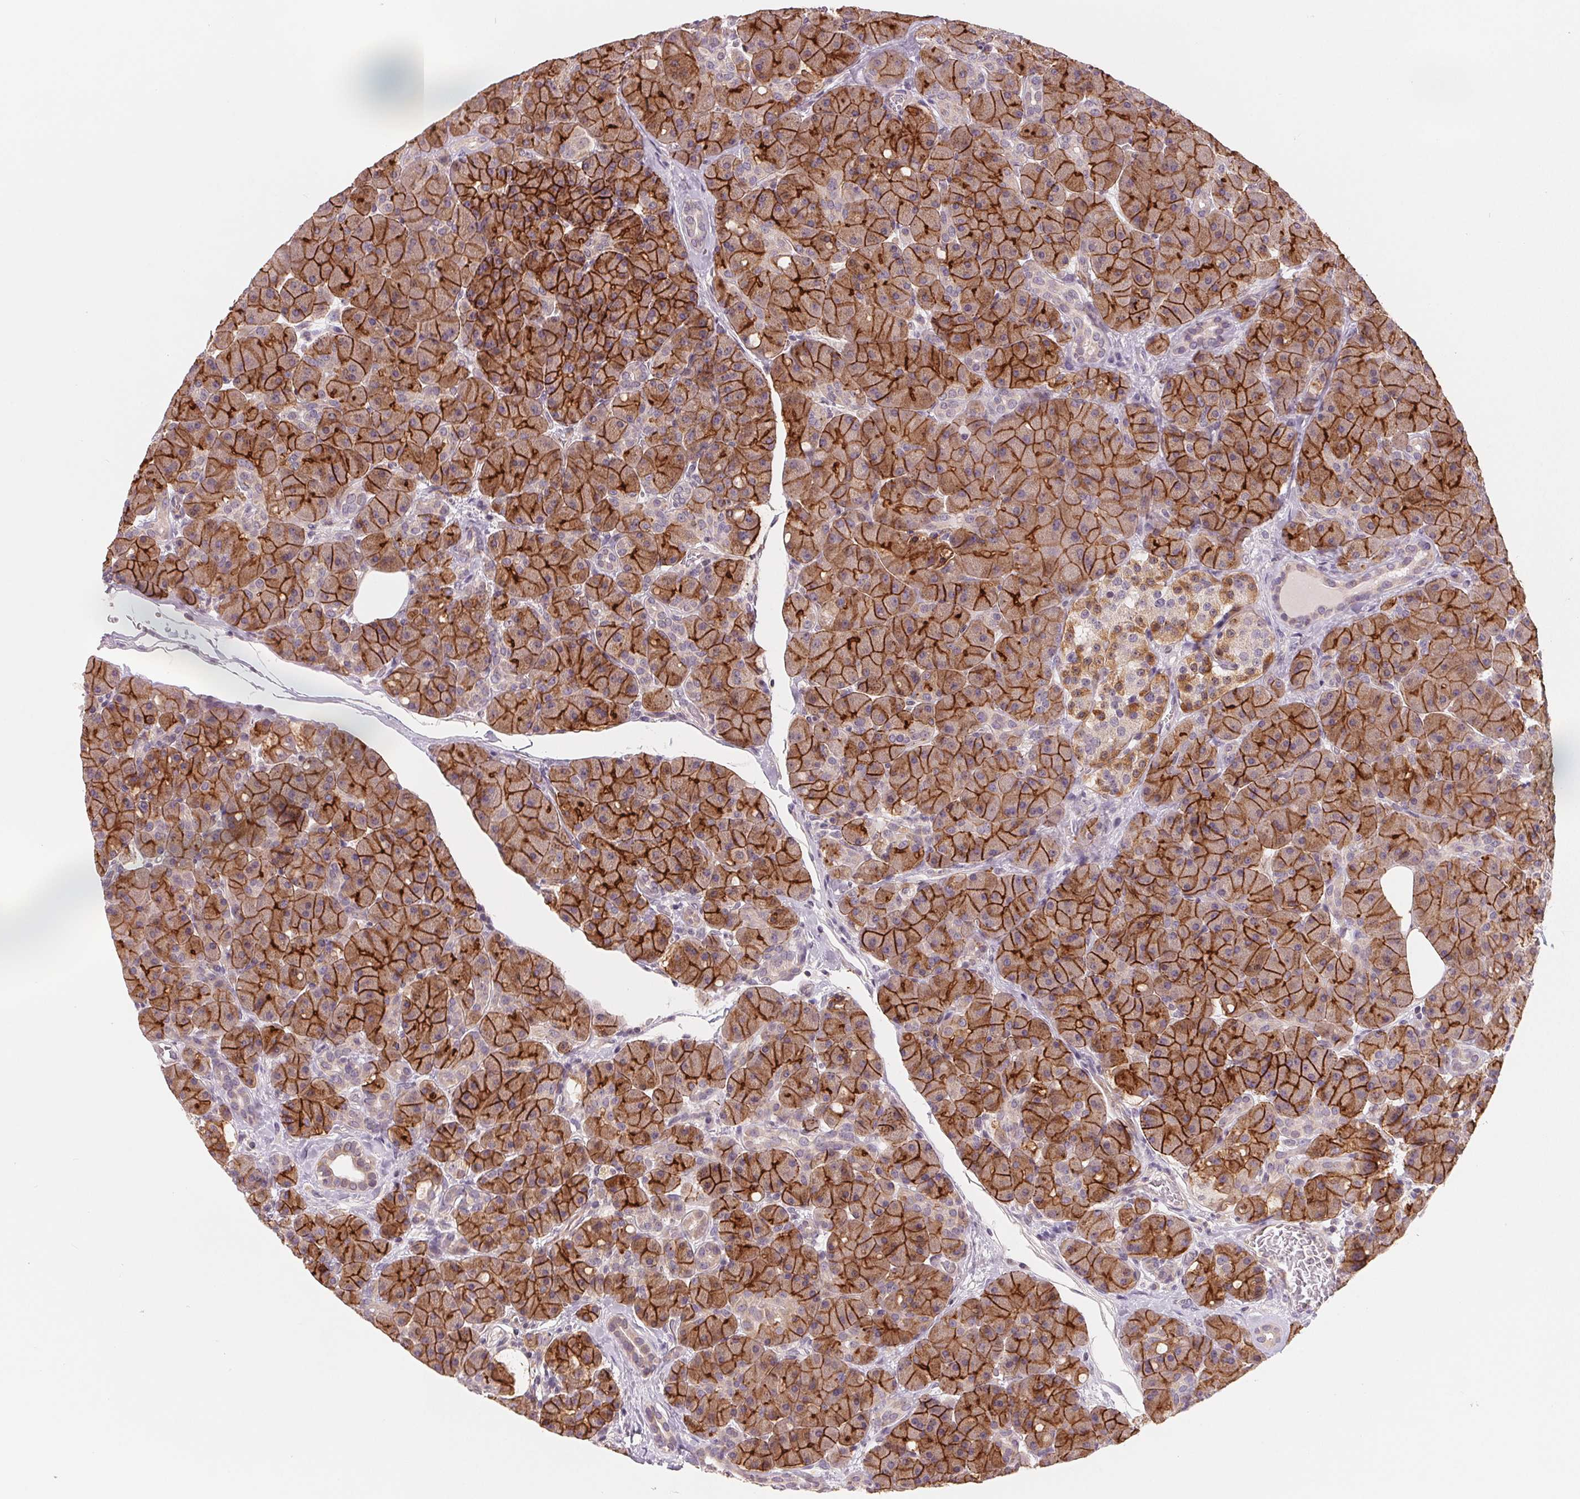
{"staining": {"intensity": "strong", "quantity": ">75%", "location": "cytoplasmic/membranous"}, "tissue": "pancreas", "cell_type": "Exocrine glandular cells", "image_type": "normal", "snomed": [{"axis": "morphology", "description": "Normal tissue, NOS"}, {"axis": "topography", "description": "Pancreas"}], "caption": "A brown stain labels strong cytoplasmic/membranous positivity of a protein in exocrine glandular cells of benign pancreas. Immunohistochemistry (ihc) stains the protein in brown and the nuclei are stained blue.", "gene": "AQP8", "patient": {"sex": "male", "age": 55}}